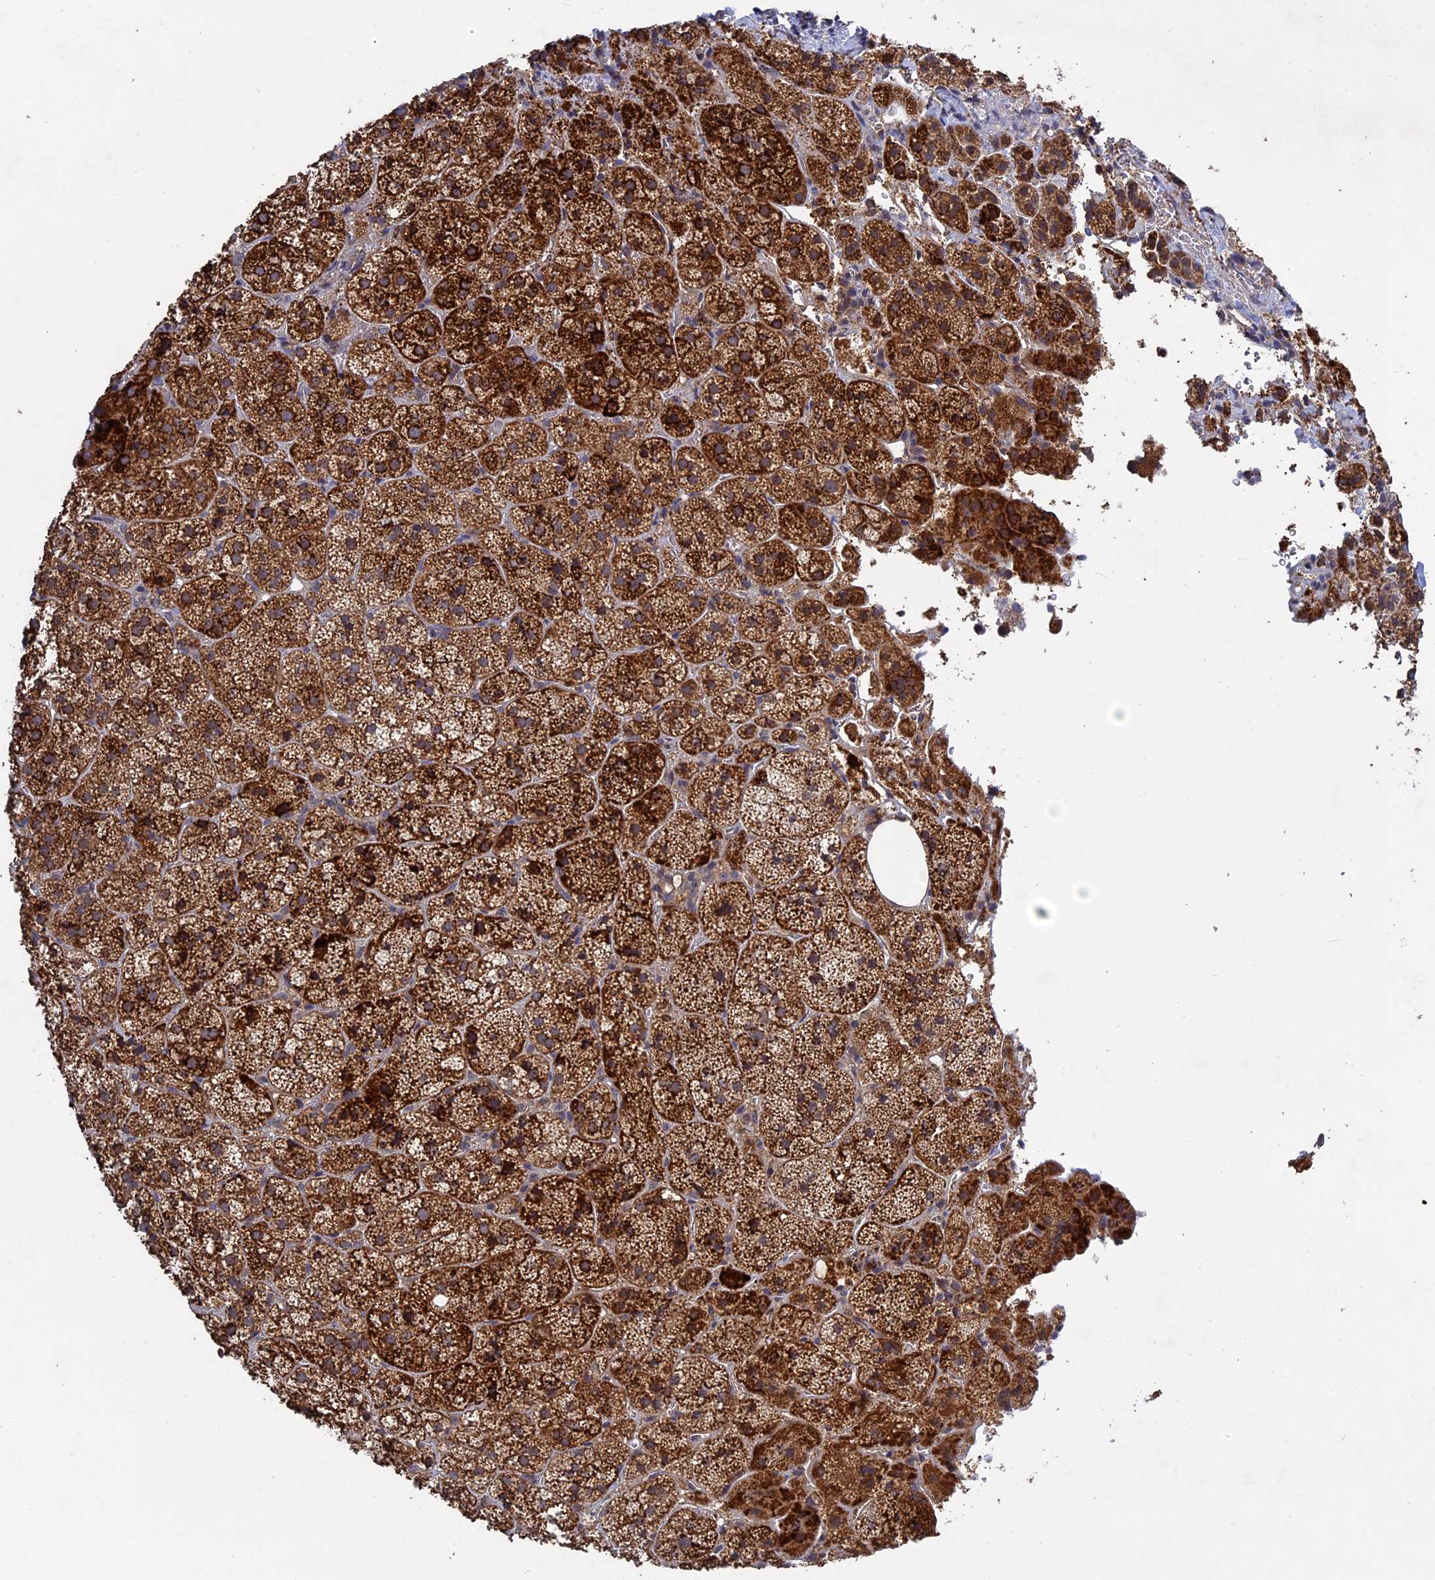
{"staining": {"intensity": "strong", "quantity": "25%-75%", "location": "cytoplasmic/membranous"}, "tissue": "adrenal gland", "cell_type": "Glandular cells", "image_type": "normal", "snomed": [{"axis": "morphology", "description": "Normal tissue, NOS"}, {"axis": "topography", "description": "Adrenal gland"}], "caption": "Protein analysis of normal adrenal gland displays strong cytoplasmic/membranous staining in about 25%-75% of glandular cells. The staining is performed using DAB (3,3'-diaminobenzidine) brown chromogen to label protein expression. The nuclei are counter-stained blue using hematoxylin.", "gene": "RAB15", "patient": {"sex": "female", "age": 44}}